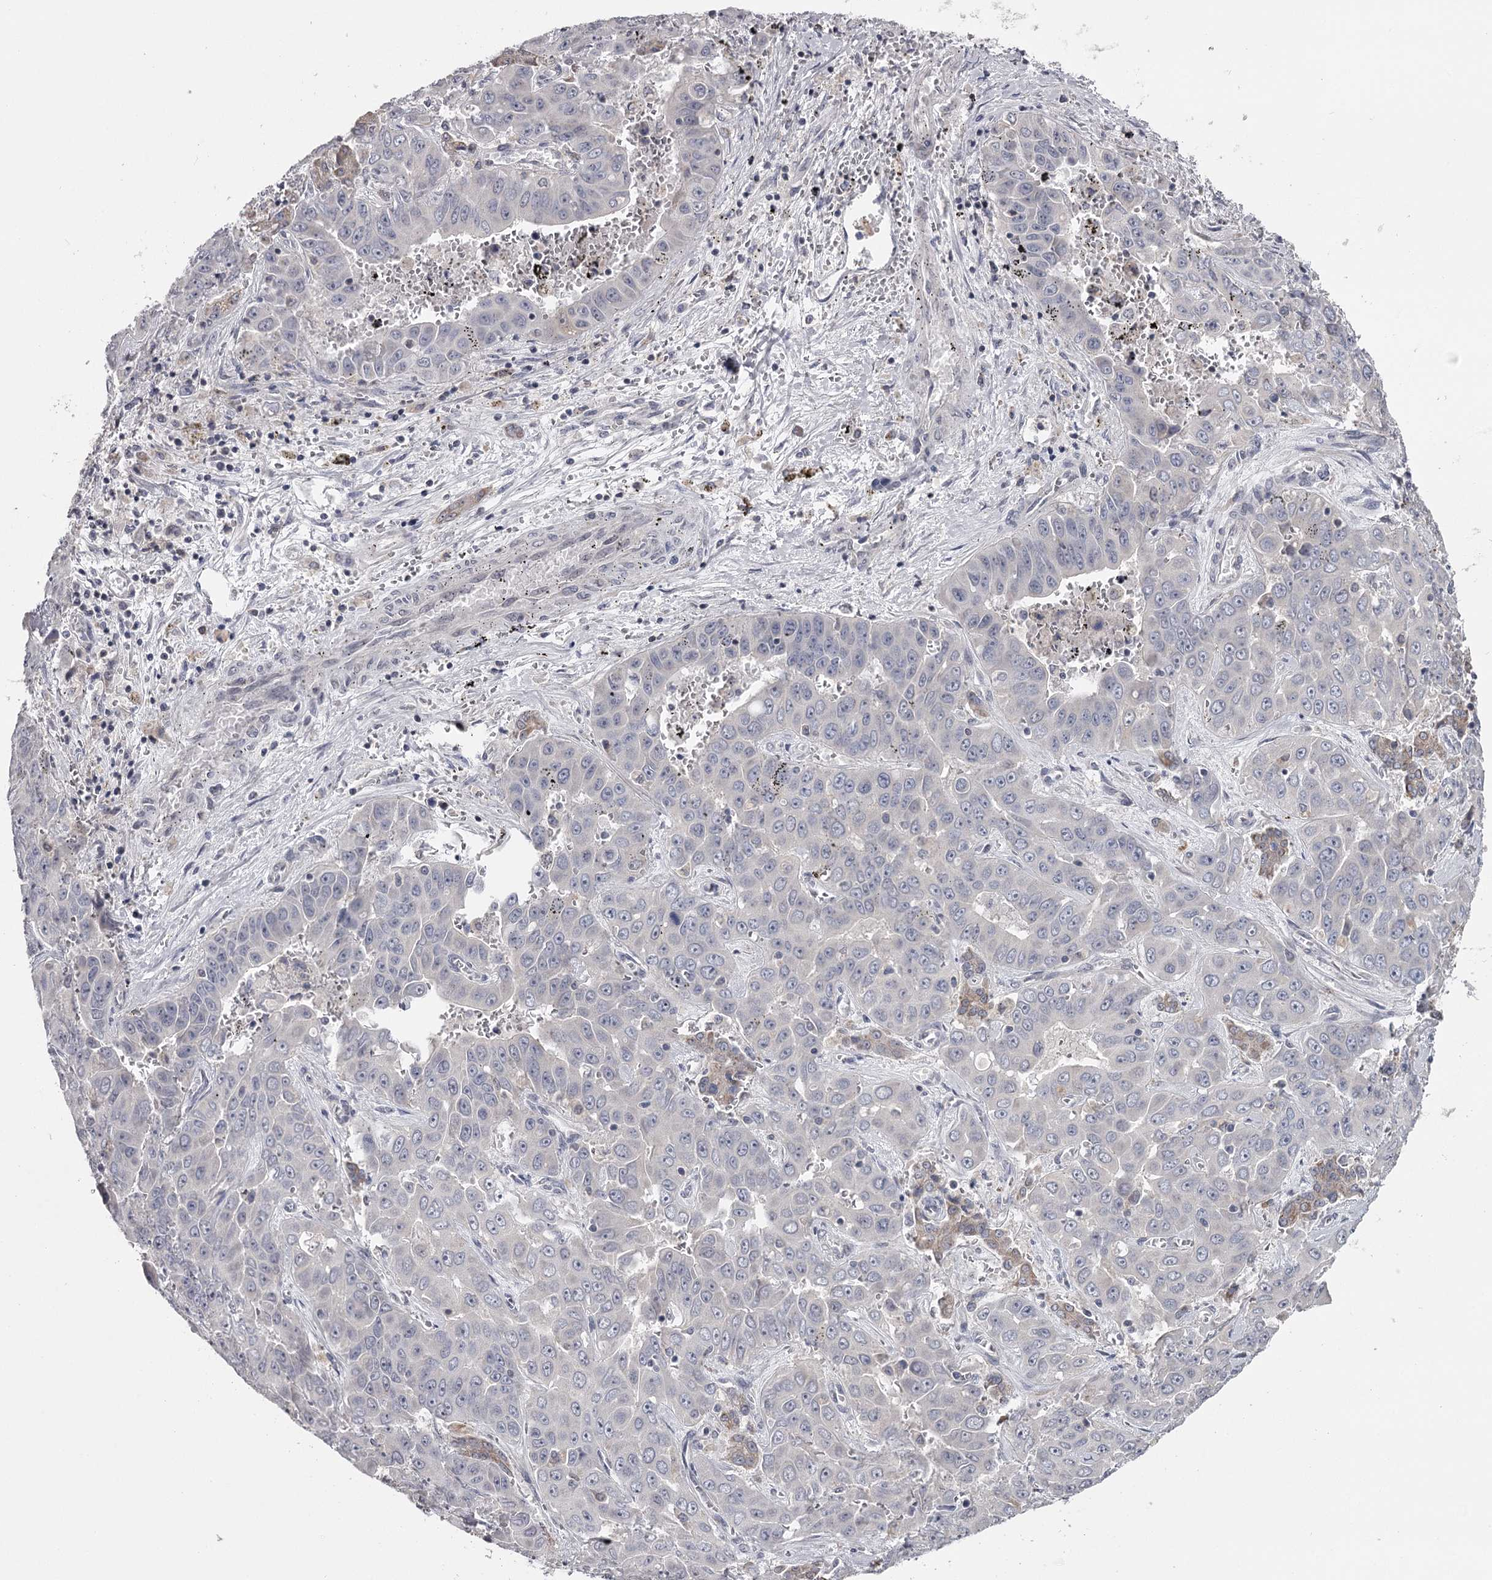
{"staining": {"intensity": "negative", "quantity": "none", "location": "none"}, "tissue": "liver cancer", "cell_type": "Tumor cells", "image_type": "cancer", "snomed": [{"axis": "morphology", "description": "Cholangiocarcinoma"}, {"axis": "topography", "description": "Liver"}], "caption": "Human cholangiocarcinoma (liver) stained for a protein using IHC reveals no expression in tumor cells.", "gene": "GTSF1", "patient": {"sex": "female", "age": 52}}